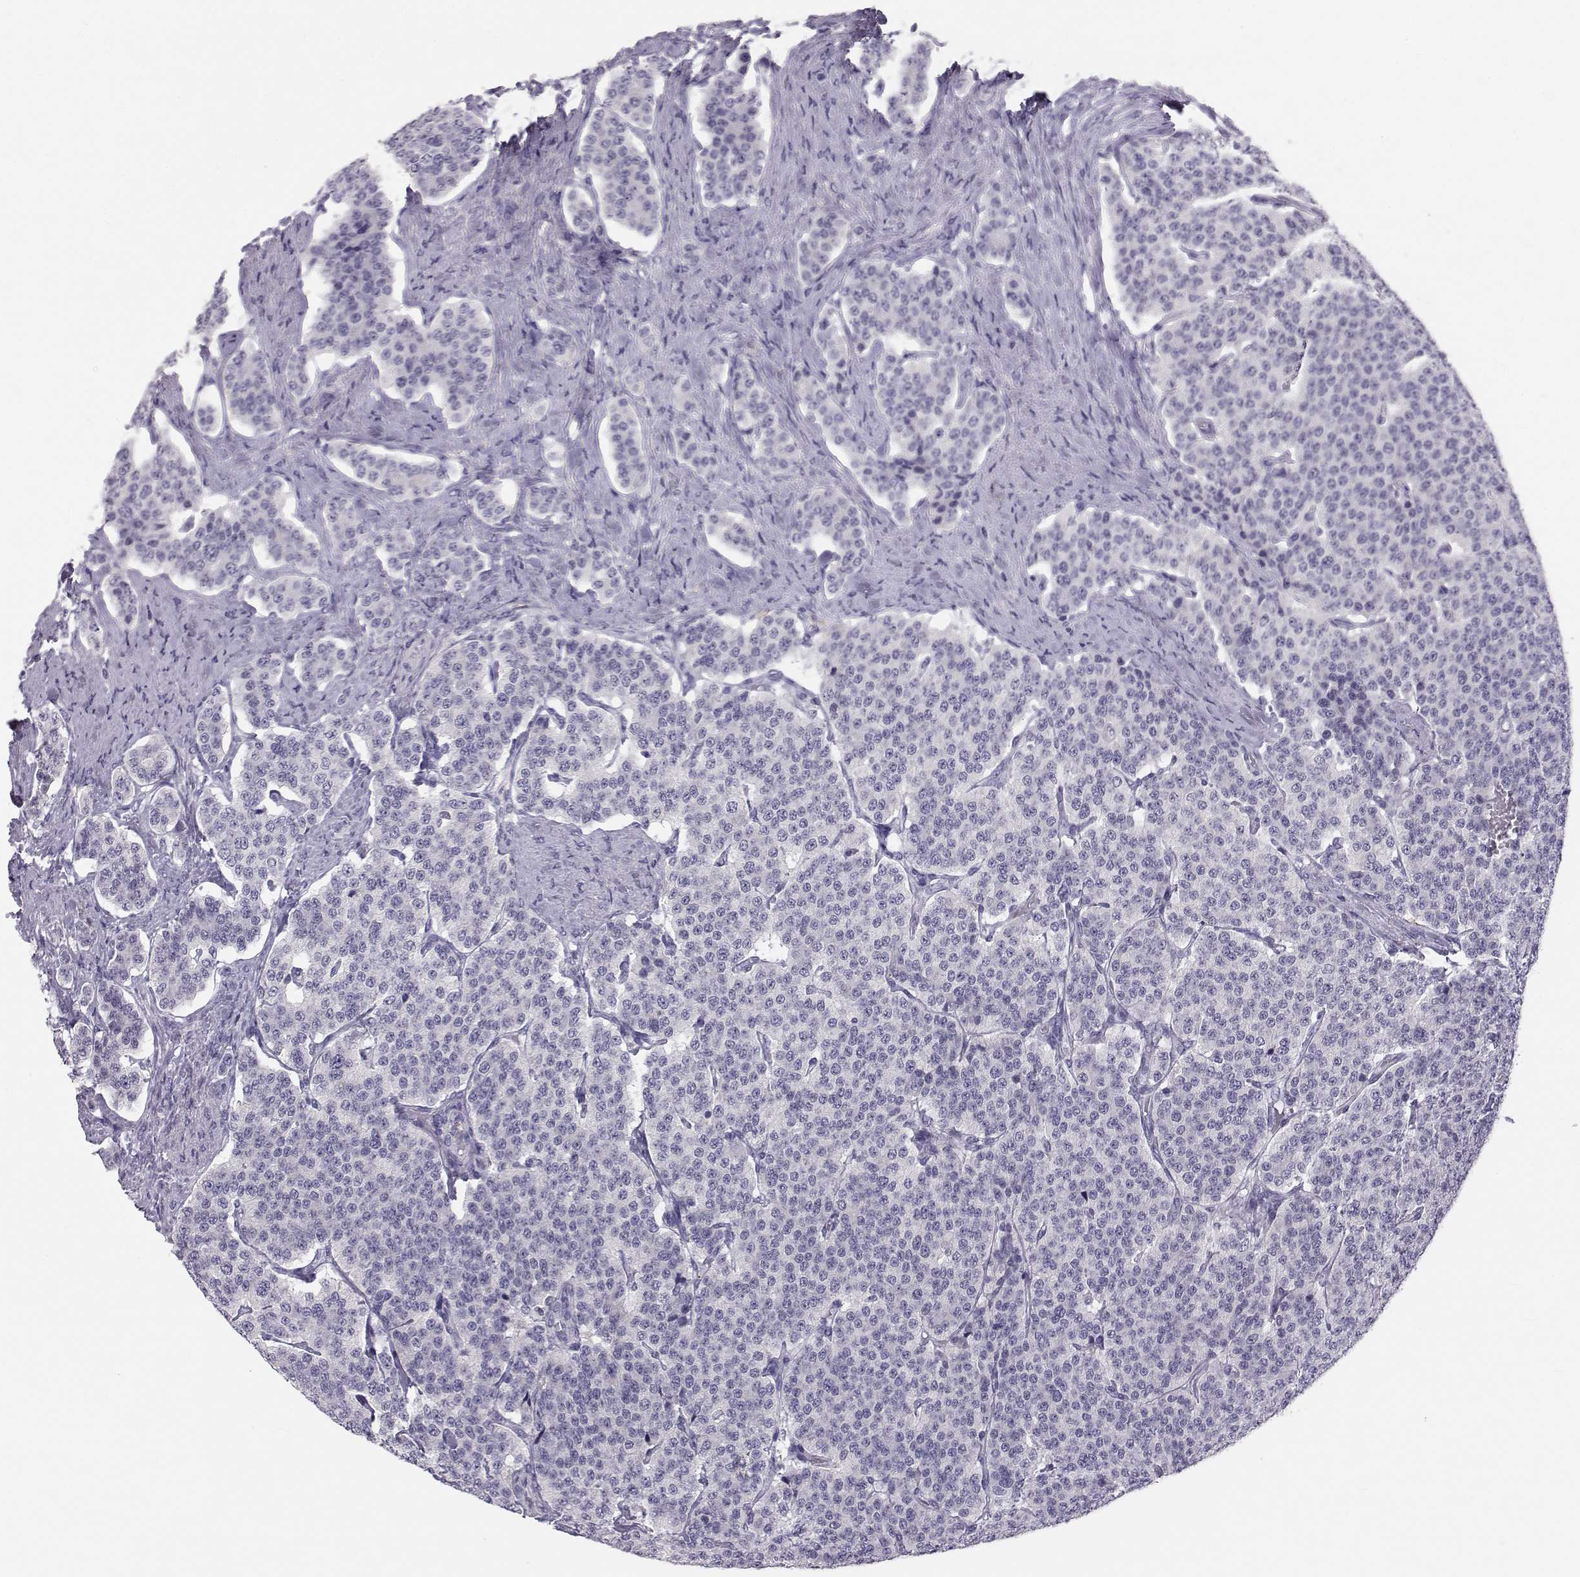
{"staining": {"intensity": "negative", "quantity": "none", "location": "none"}, "tissue": "carcinoid", "cell_type": "Tumor cells", "image_type": "cancer", "snomed": [{"axis": "morphology", "description": "Carcinoid, malignant, NOS"}, {"axis": "topography", "description": "Small intestine"}], "caption": "IHC histopathology image of human malignant carcinoid stained for a protein (brown), which shows no staining in tumor cells.", "gene": "MROH7", "patient": {"sex": "female", "age": 58}}